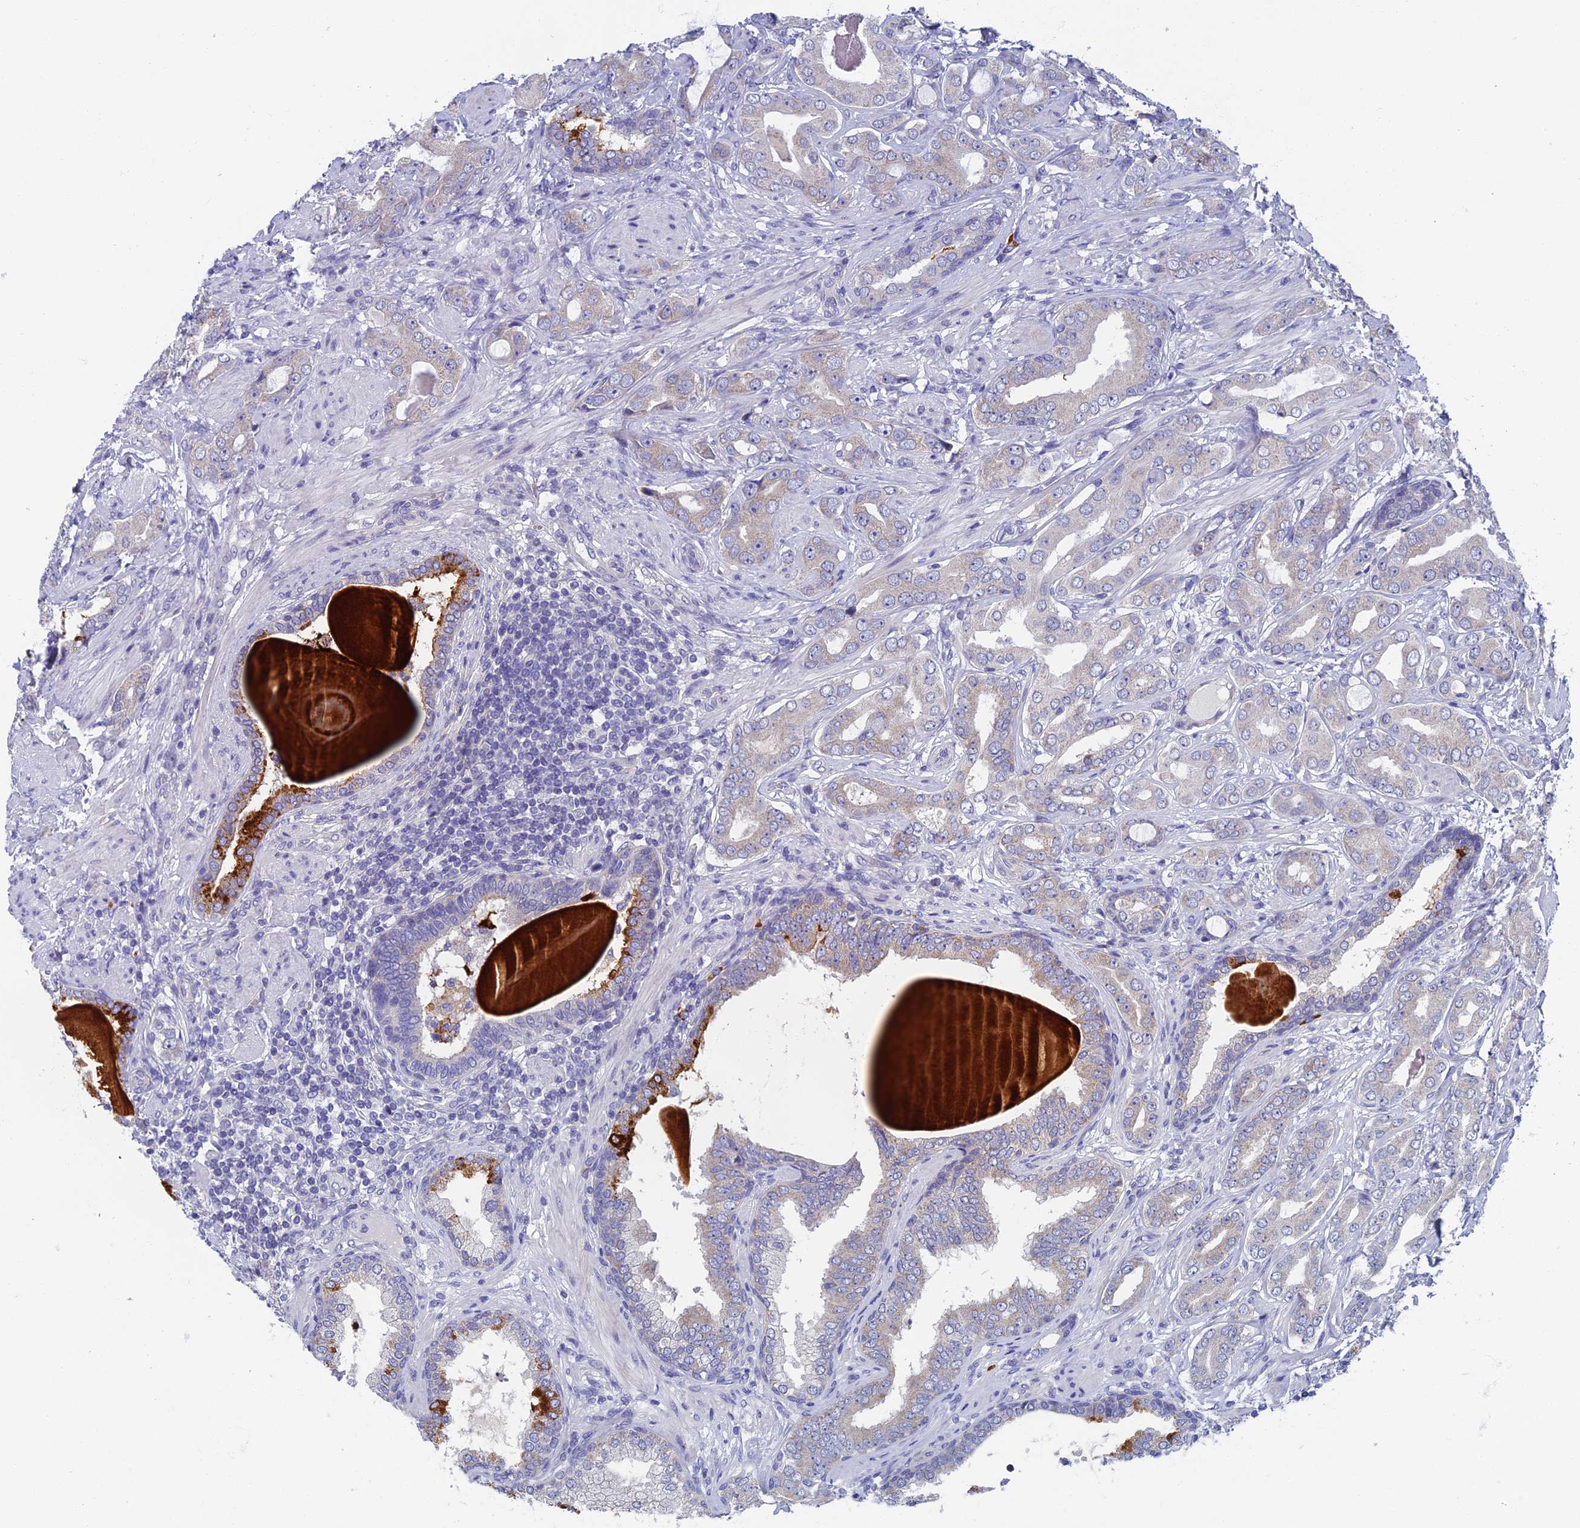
{"staining": {"intensity": "moderate", "quantity": ">75%", "location": "cytoplasmic/membranous"}, "tissue": "prostate cancer", "cell_type": "Tumor cells", "image_type": "cancer", "snomed": [{"axis": "morphology", "description": "Adenocarcinoma, Low grade"}, {"axis": "topography", "description": "Prostate"}], "caption": "Adenocarcinoma (low-grade) (prostate) was stained to show a protein in brown. There is medium levels of moderate cytoplasmic/membranous staining in approximately >75% of tumor cells.", "gene": "SPIN4", "patient": {"sex": "male", "age": 57}}